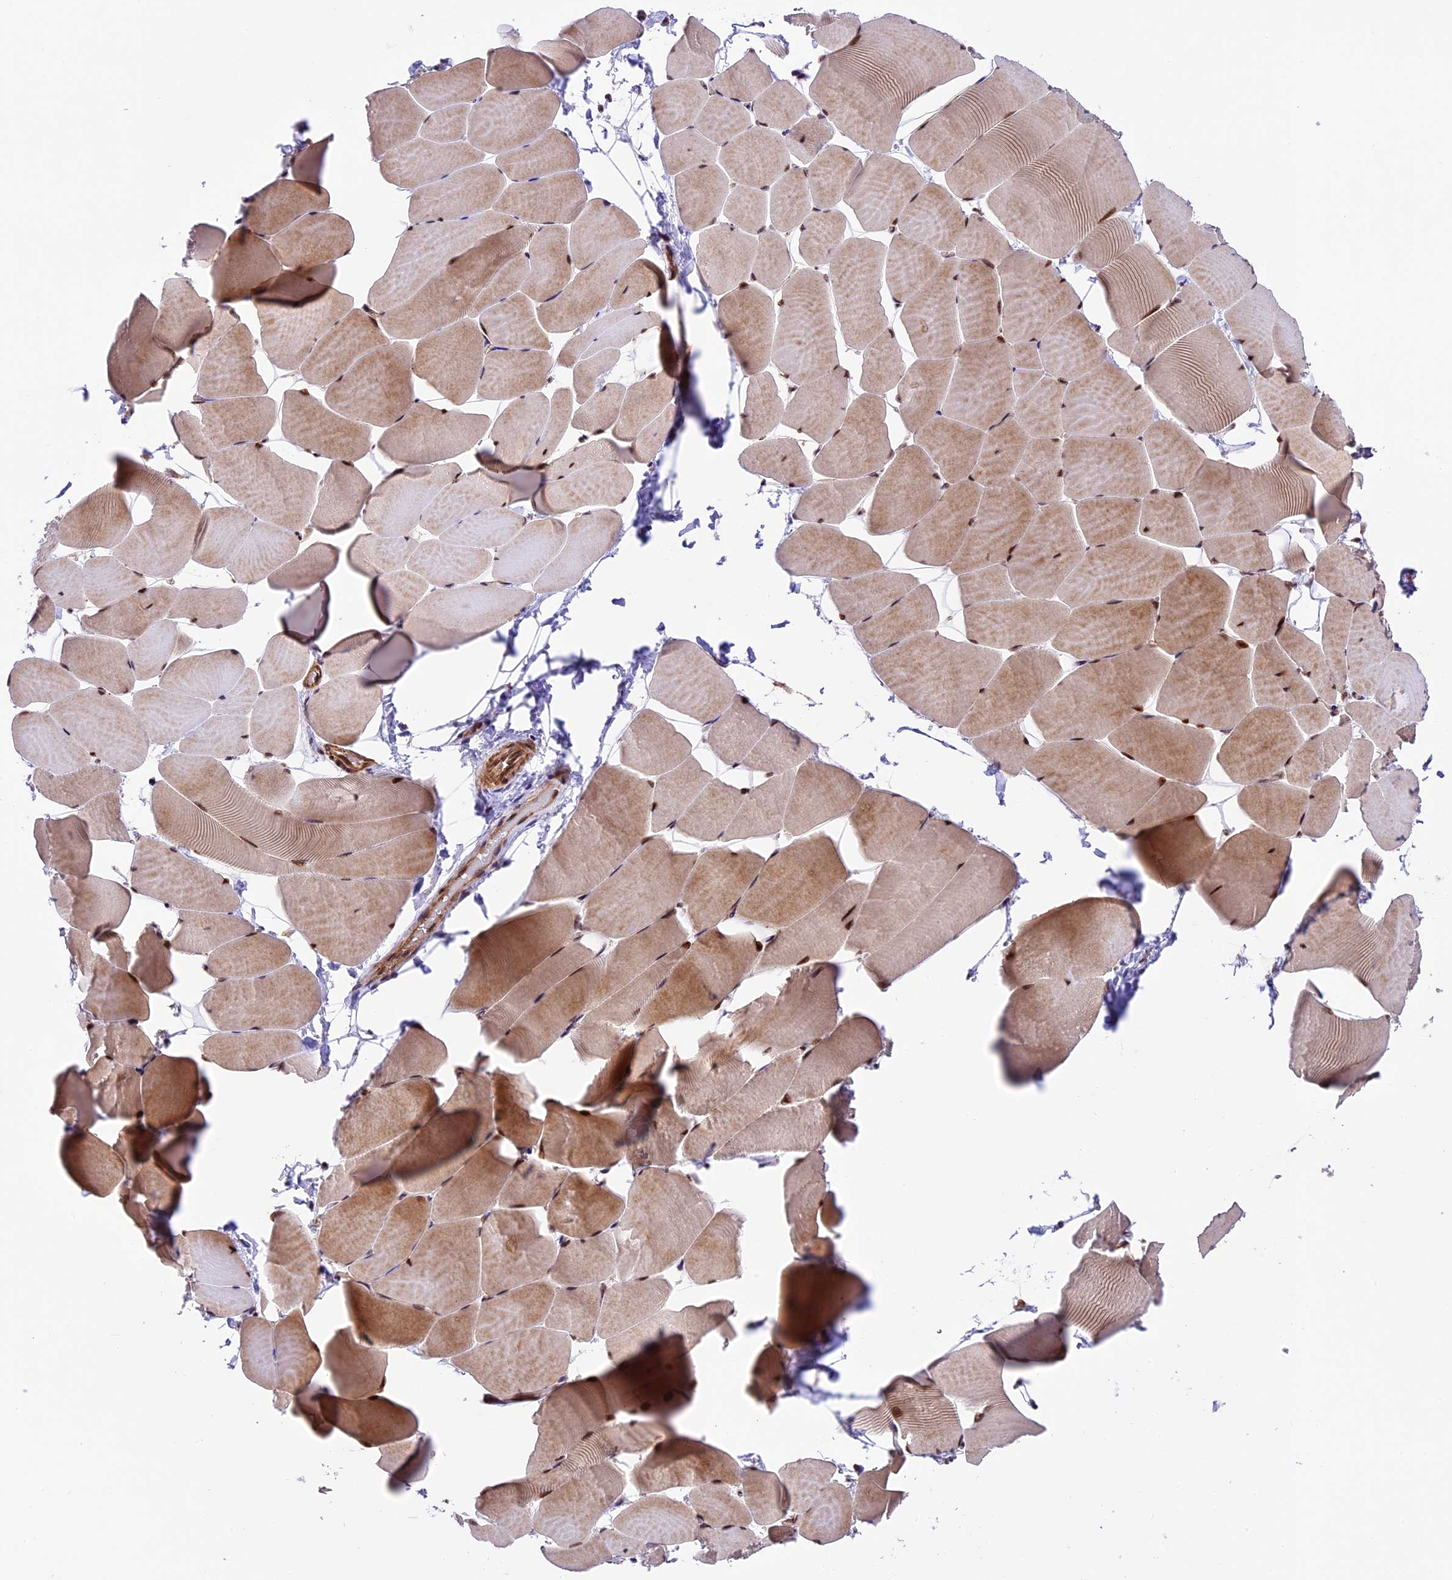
{"staining": {"intensity": "moderate", "quantity": "25%-75%", "location": "cytoplasmic/membranous,nuclear"}, "tissue": "skeletal muscle", "cell_type": "Myocytes", "image_type": "normal", "snomed": [{"axis": "morphology", "description": "Normal tissue, NOS"}, {"axis": "topography", "description": "Skeletal muscle"}], "caption": "Human skeletal muscle stained for a protein (brown) shows moderate cytoplasmic/membranous,nuclear positive expression in about 25%-75% of myocytes.", "gene": "DHX38", "patient": {"sex": "male", "age": 25}}